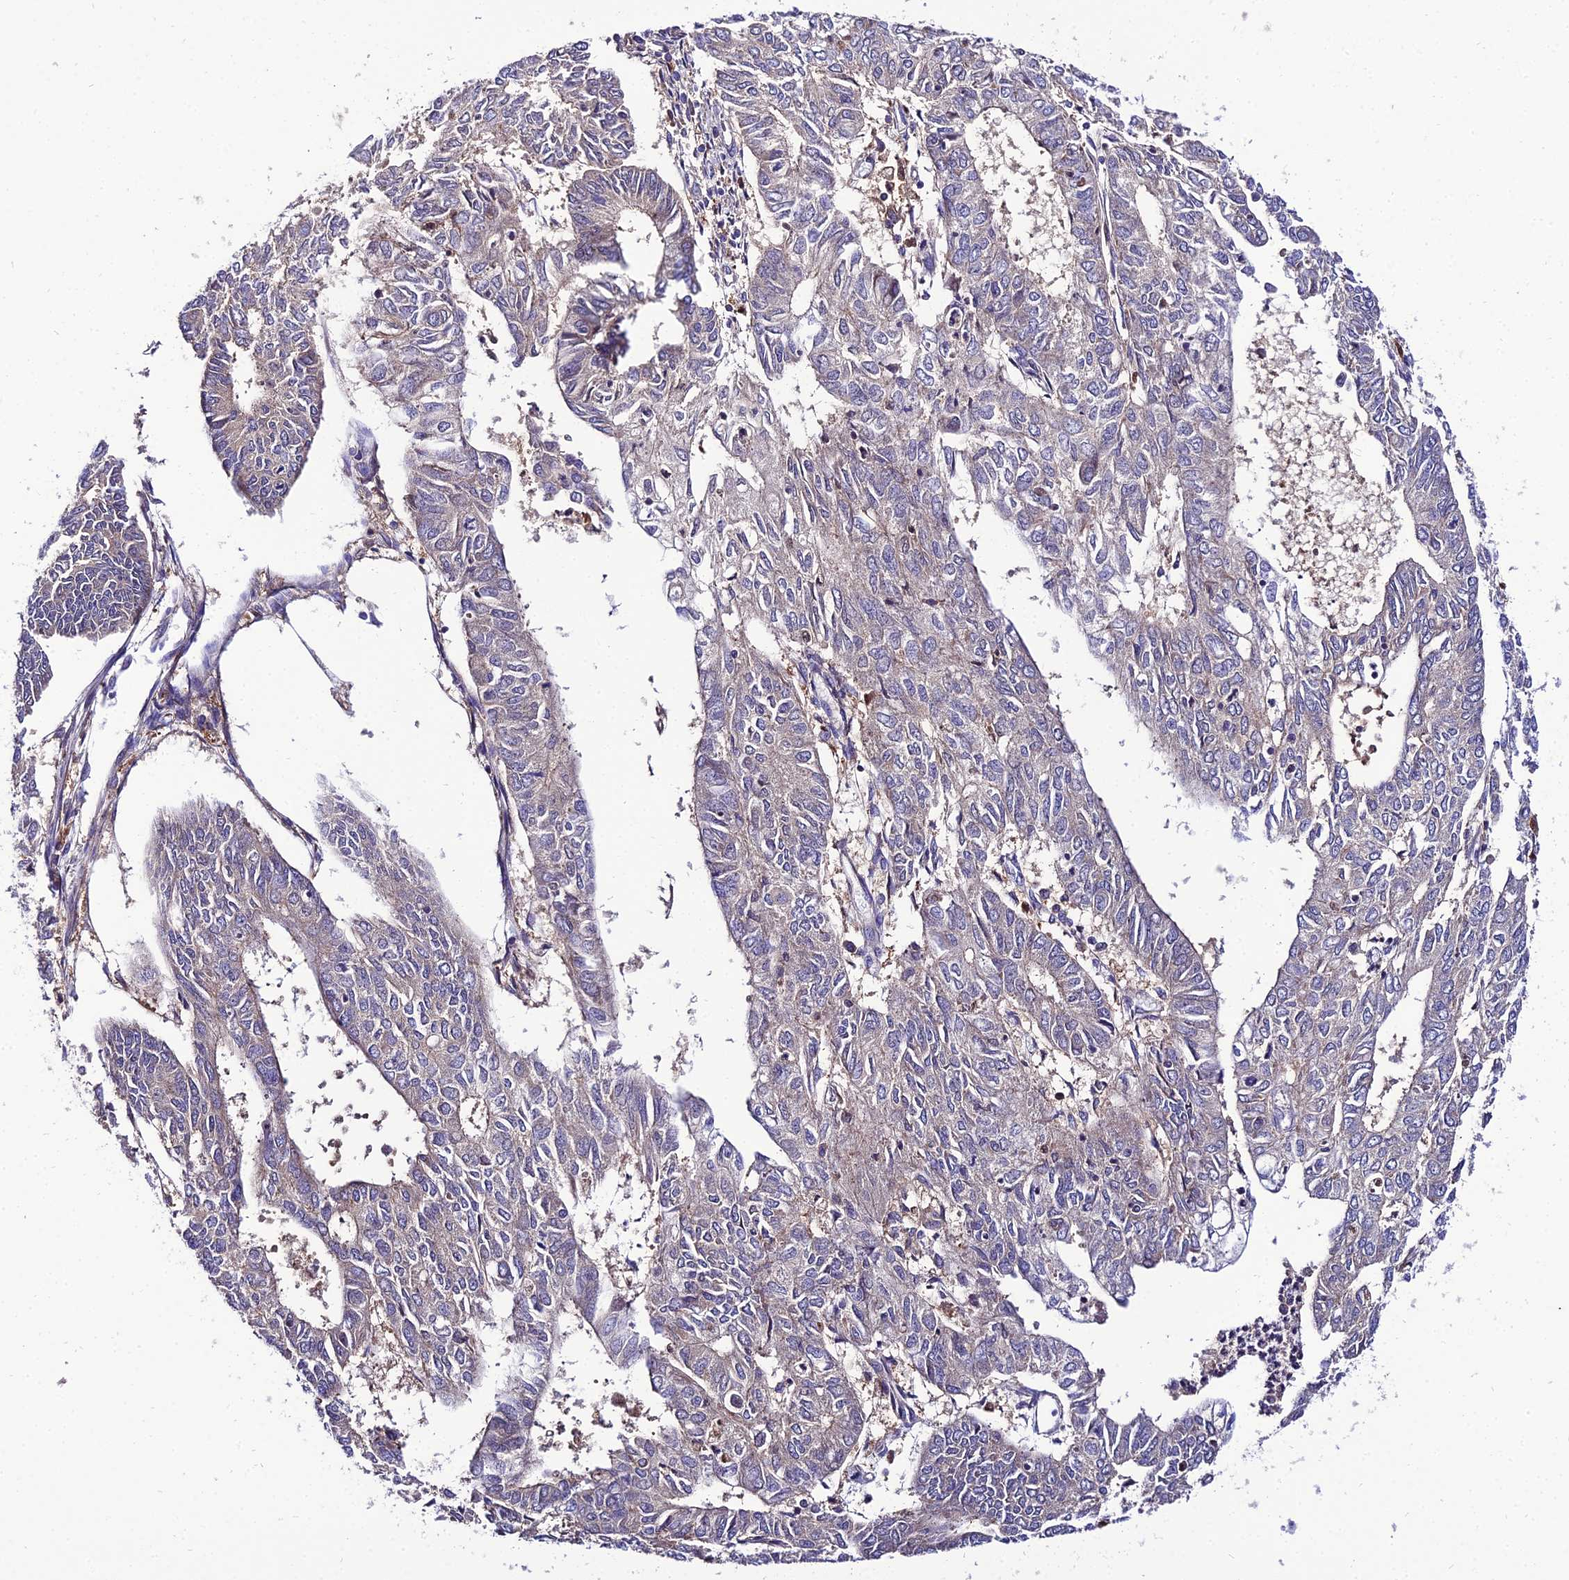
{"staining": {"intensity": "weak", "quantity": "<25%", "location": "cytoplasmic/membranous"}, "tissue": "endometrial cancer", "cell_type": "Tumor cells", "image_type": "cancer", "snomed": [{"axis": "morphology", "description": "Adenocarcinoma, NOS"}, {"axis": "topography", "description": "Endometrium"}], "caption": "The micrograph exhibits no significant expression in tumor cells of endometrial adenocarcinoma.", "gene": "C2orf69", "patient": {"sex": "female", "age": 68}}